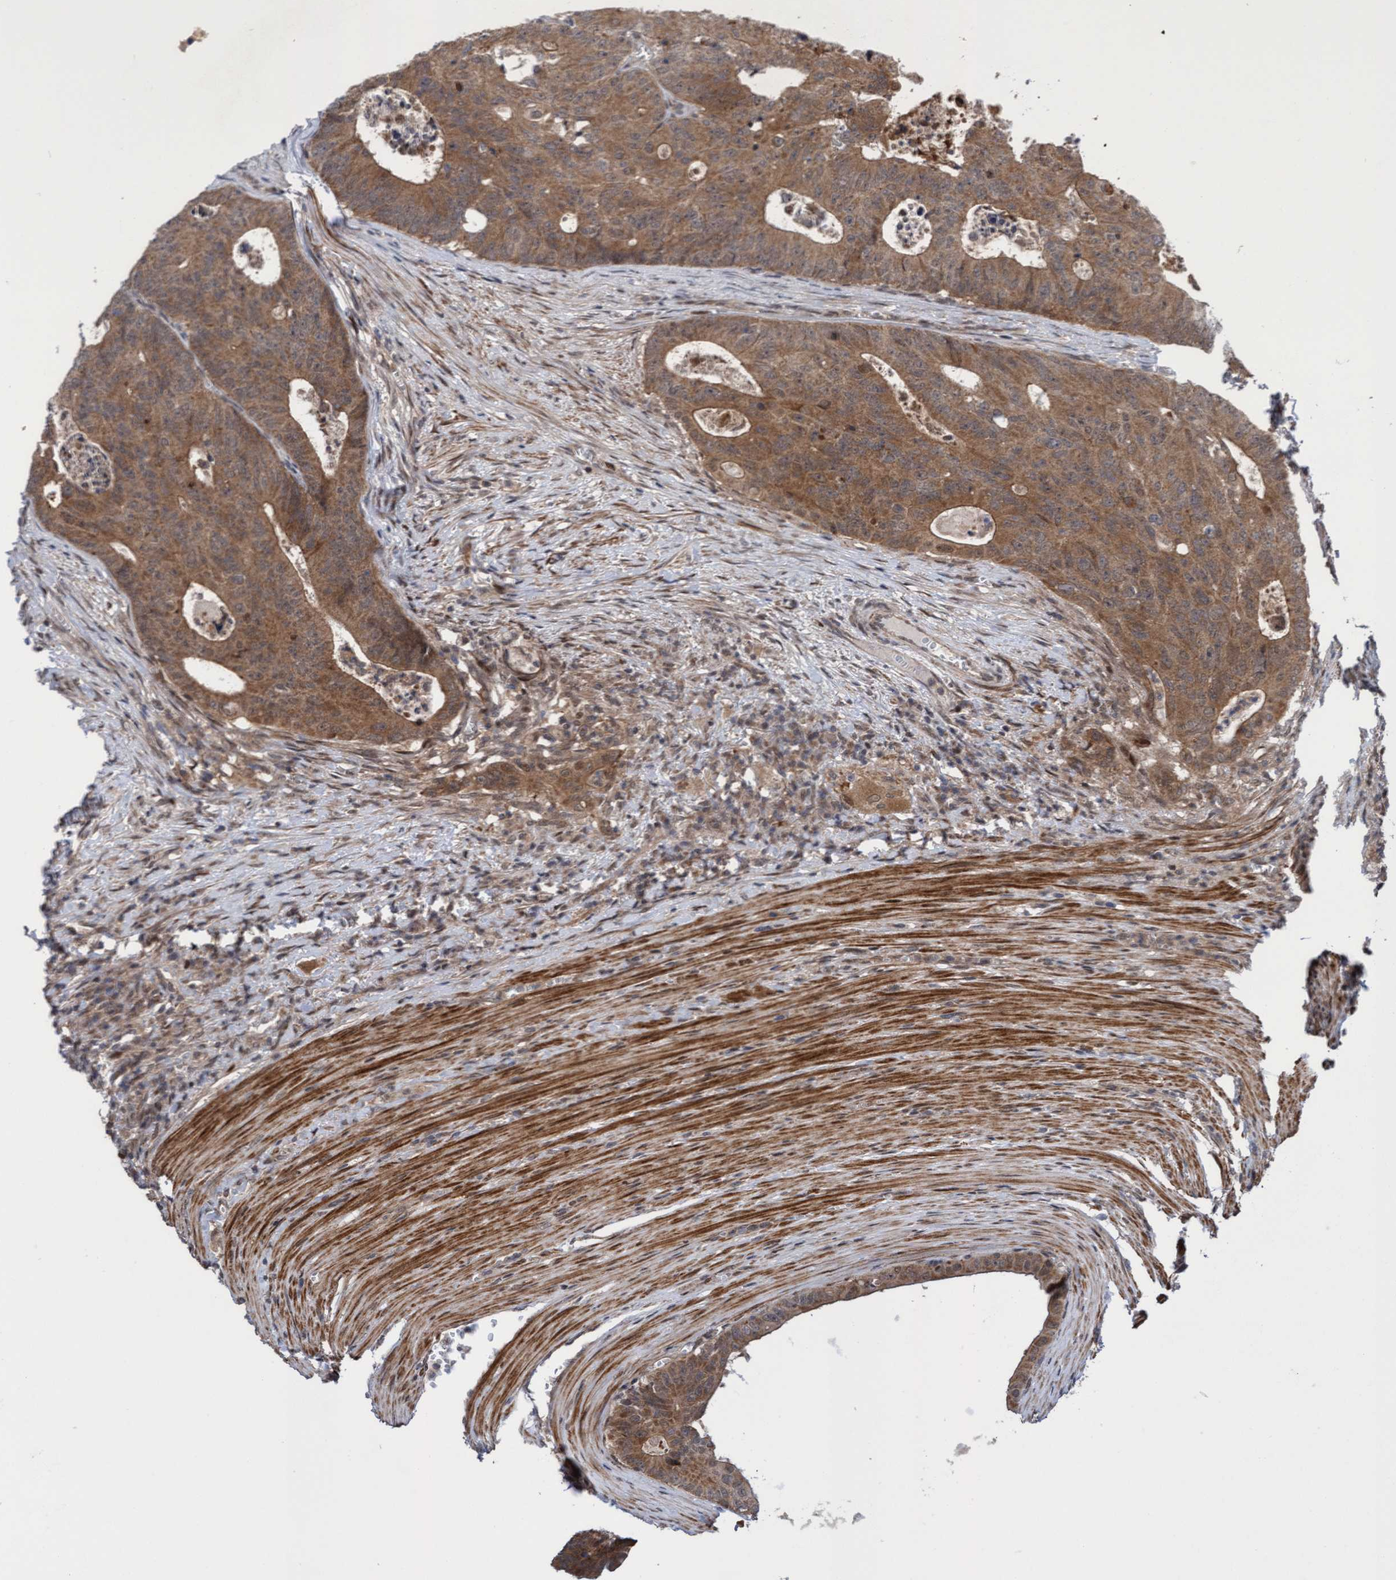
{"staining": {"intensity": "moderate", "quantity": ">75%", "location": "cytoplasmic/membranous"}, "tissue": "colorectal cancer", "cell_type": "Tumor cells", "image_type": "cancer", "snomed": [{"axis": "morphology", "description": "Adenocarcinoma, NOS"}, {"axis": "topography", "description": "Colon"}], "caption": "High-magnification brightfield microscopy of colorectal cancer (adenocarcinoma) stained with DAB (3,3'-diaminobenzidine) (brown) and counterstained with hematoxylin (blue). tumor cells exhibit moderate cytoplasmic/membranous positivity is present in approximately>75% of cells.", "gene": "ITFG1", "patient": {"sex": "male", "age": 87}}